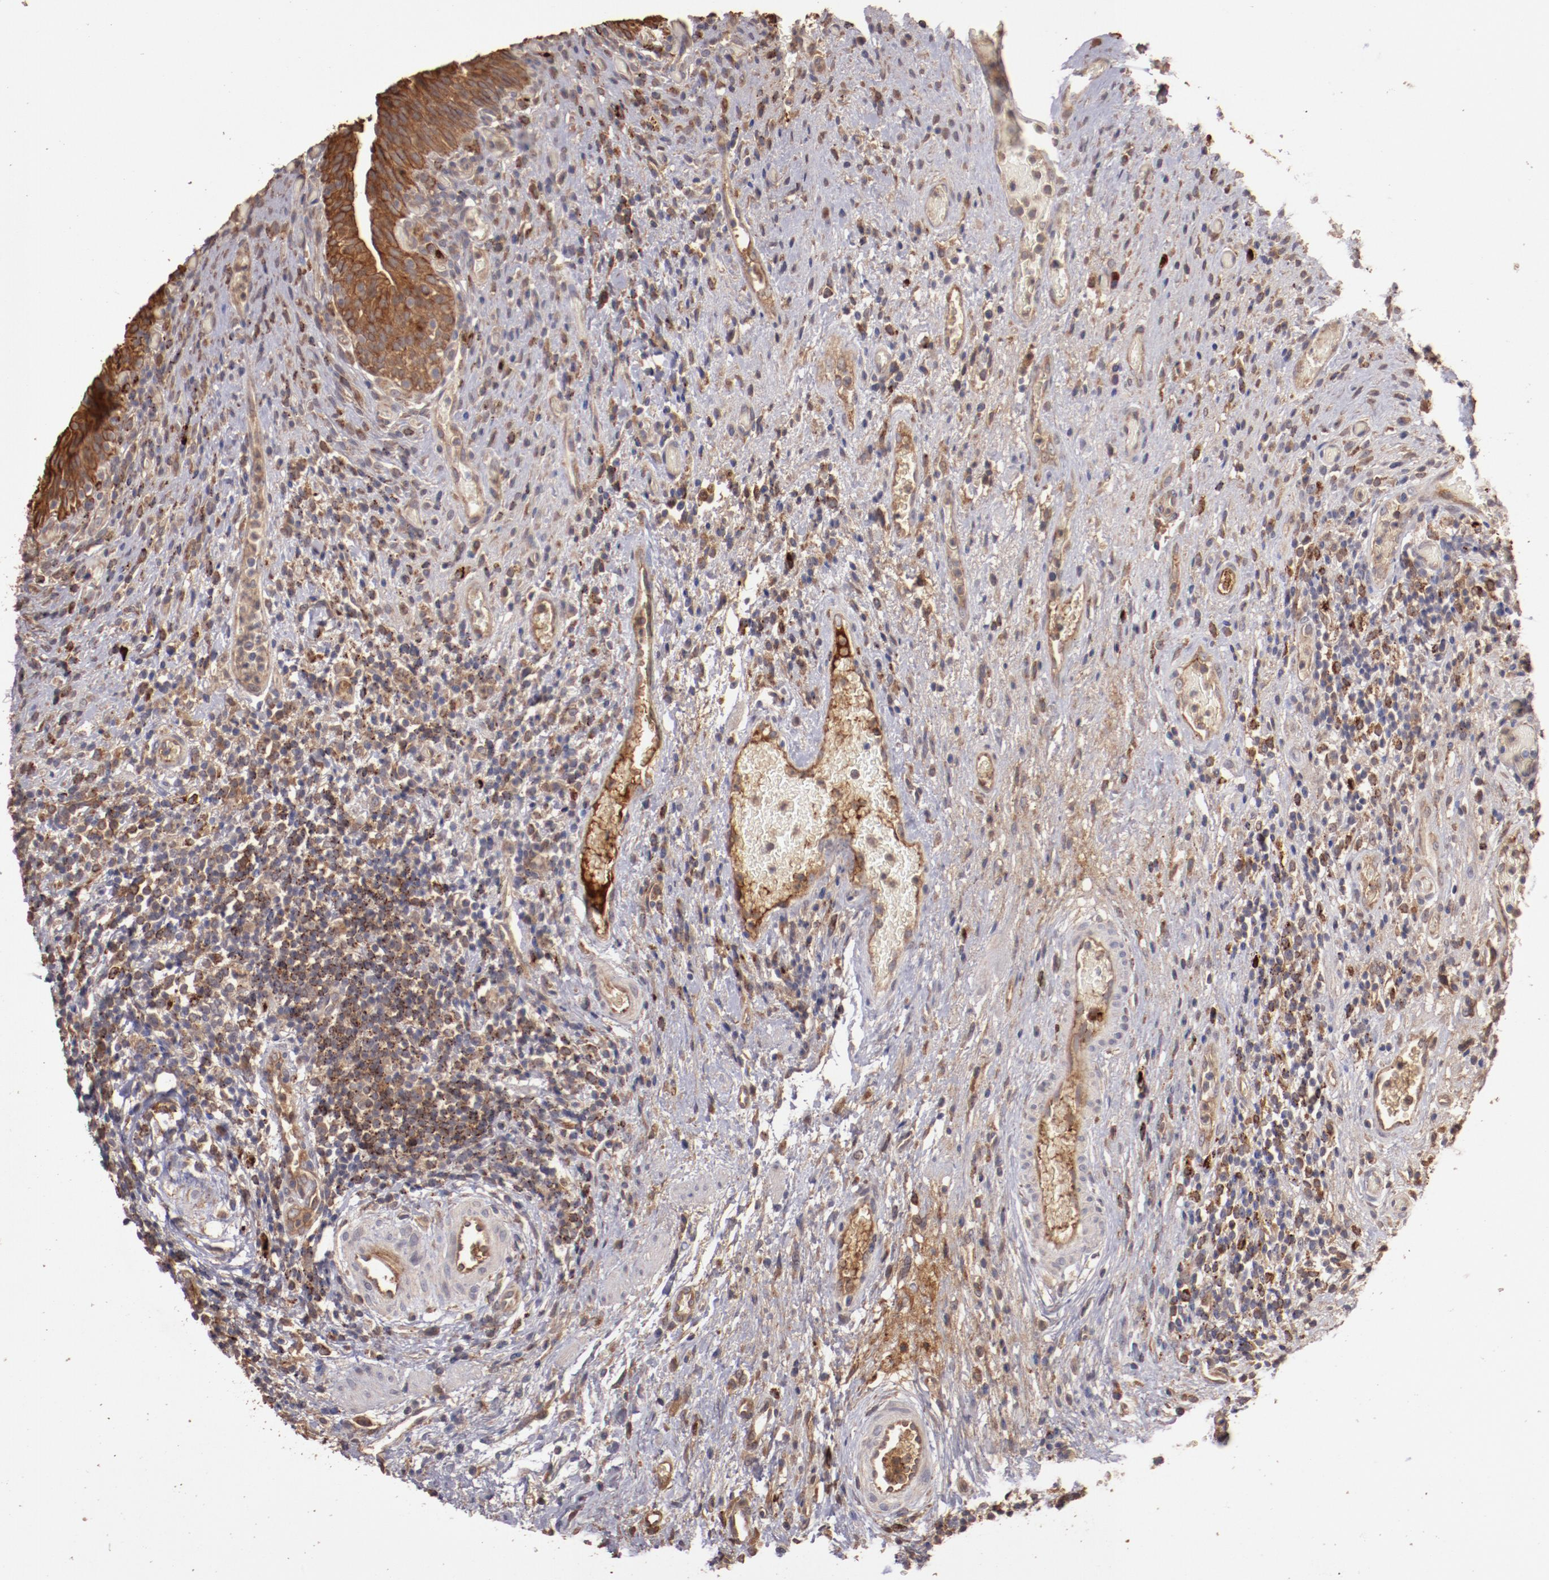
{"staining": {"intensity": "strong", "quantity": ">75%", "location": "cytoplasmic/membranous"}, "tissue": "urinary bladder", "cell_type": "Urothelial cells", "image_type": "normal", "snomed": [{"axis": "morphology", "description": "Normal tissue, NOS"}, {"axis": "morphology", "description": "Urothelial carcinoma, High grade"}, {"axis": "topography", "description": "Urinary bladder"}], "caption": "Protein staining of benign urinary bladder displays strong cytoplasmic/membranous positivity in approximately >75% of urothelial cells. The staining is performed using DAB (3,3'-diaminobenzidine) brown chromogen to label protein expression. The nuclei are counter-stained blue using hematoxylin.", "gene": "SRRD", "patient": {"sex": "male", "age": 51}}